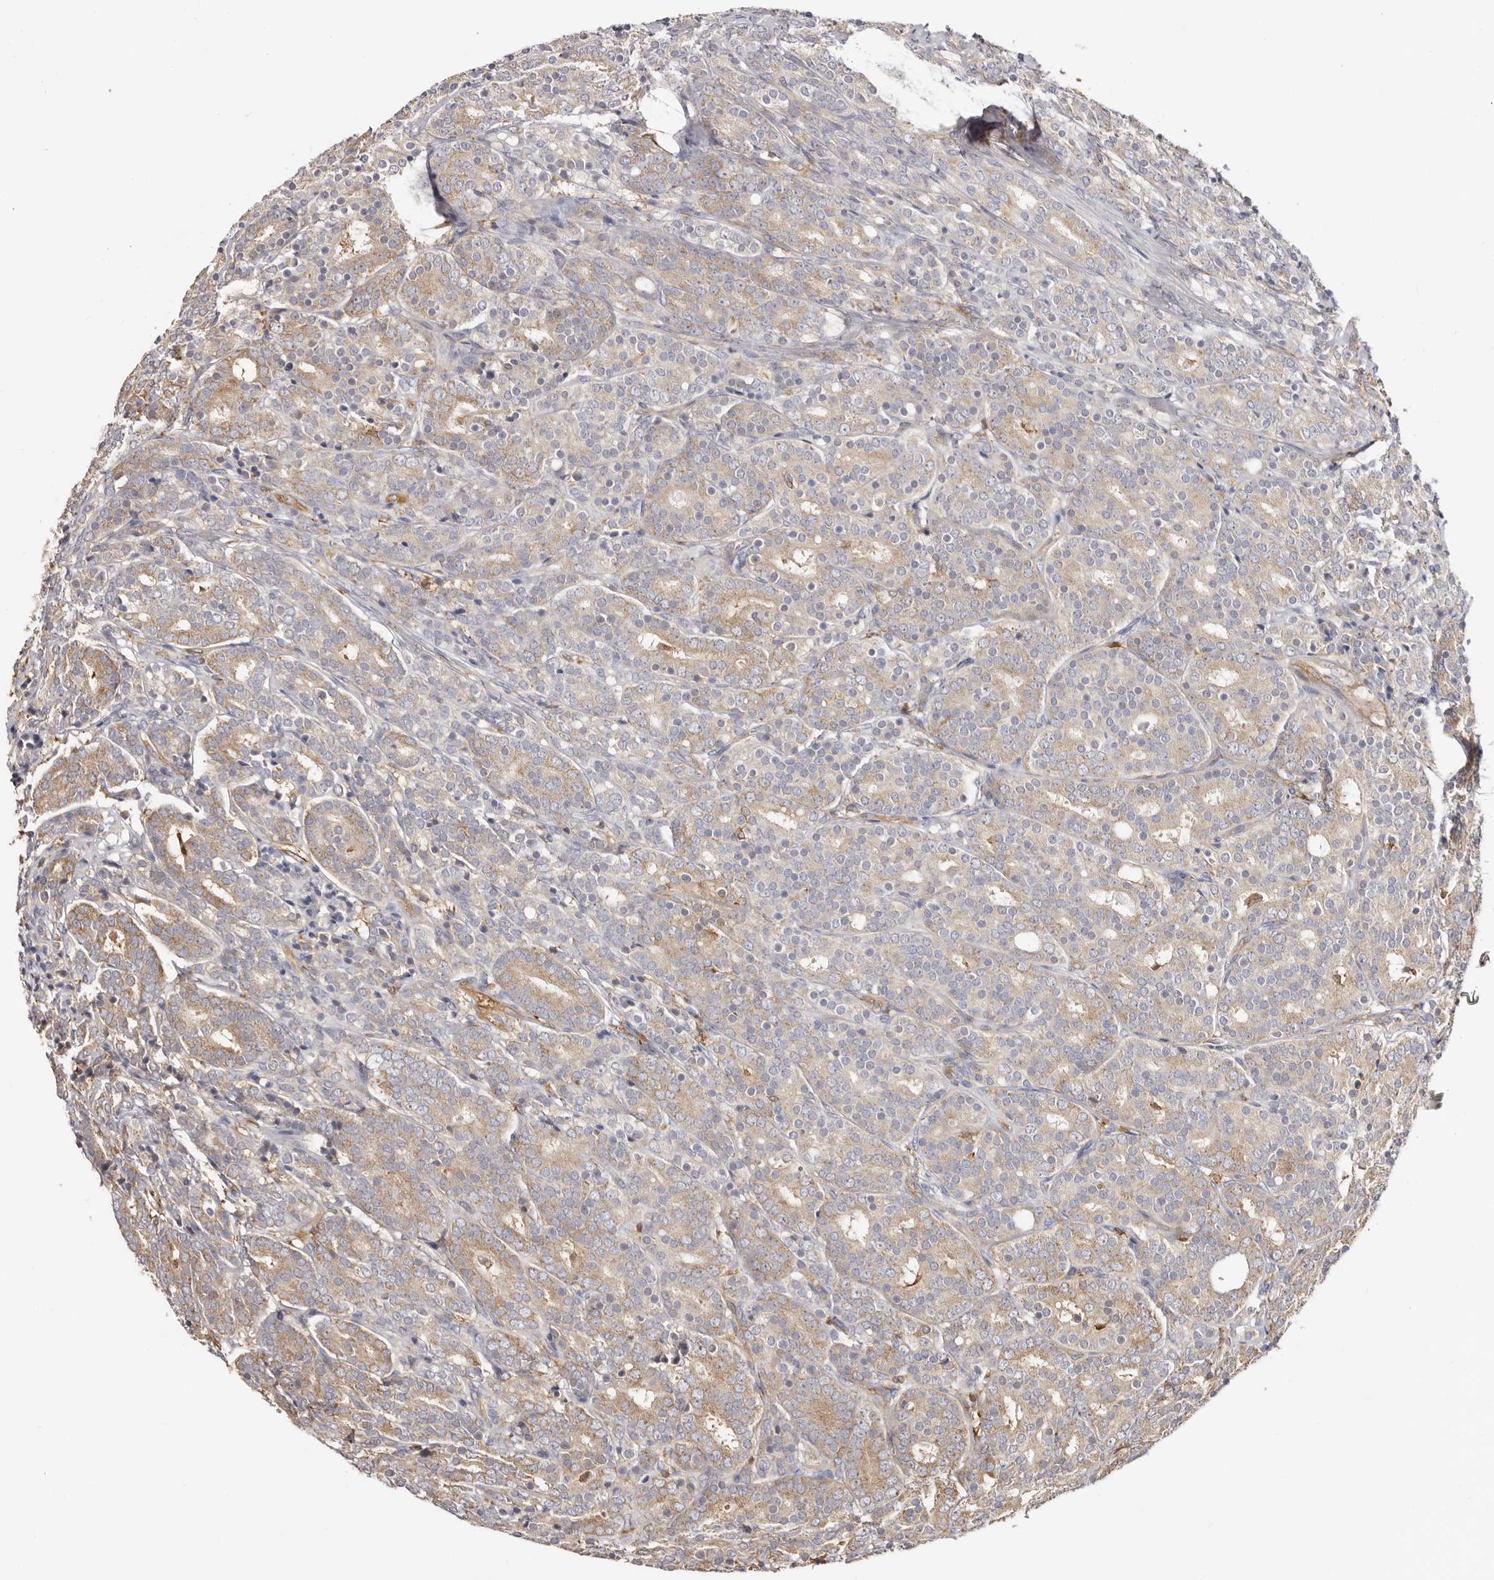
{"staining": {"intensity": "moderate", "quantity": "25%-75%", "location": "cytoplasmic/membranous"}, "tissue": "prostate cancer", "cell_type": "Tumor cells", "image_type": "cancer", "snomed": [{"axis": "morphology", "description": "Adenocarcinoma, High grade"}, {"axis": "topography", "description": "Prostate"}], "caption": "Immunohistochemical staining of human prostate cancer reveals medium levels of moderate cytoplasmic/membranous staining in approximately 25%-75% of tumor cells.", "gene": "LAP3", "patient": {"sex": "male", "age": 62}}